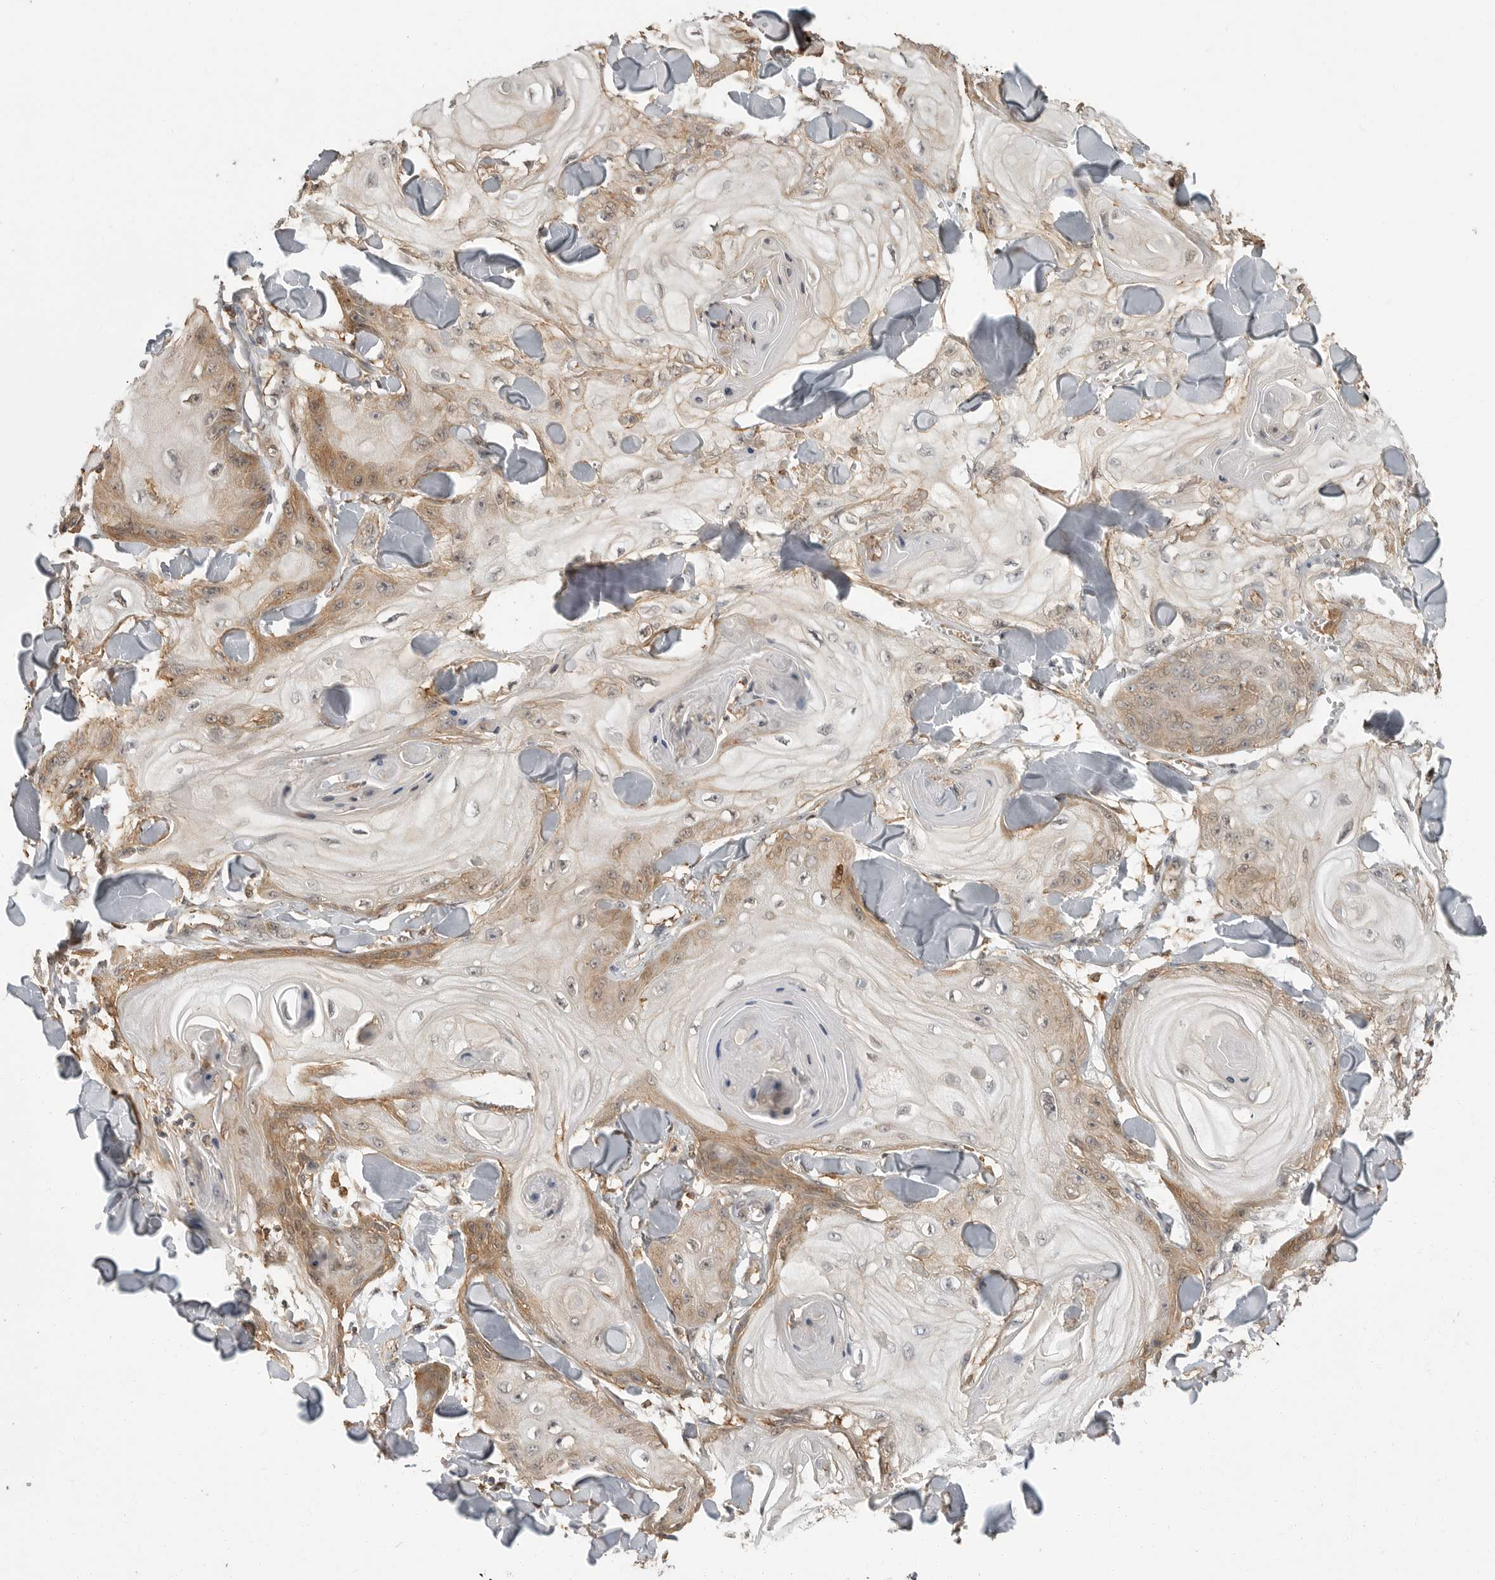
{"staining": {"intensity": "moderate", "quantity": "<25%", "location": "cytoplasmic/membranous"}, "tissue": "skin cancer", "cell_type": "Tumor cells", "image_type": "cancer", "snomed": [{"axis": "morphology", "description": "Squamous cell carcinoma, NOS"}, {"axis": "topography", "description": "Skin"}], "caption": "The immunohistochemical stain highlights moderate cytoplasmic/membranous positivity in tumor cells of skin cancer tissue.", "gene": "ERN1", "patient": {"sex": "male", "age": 74}}